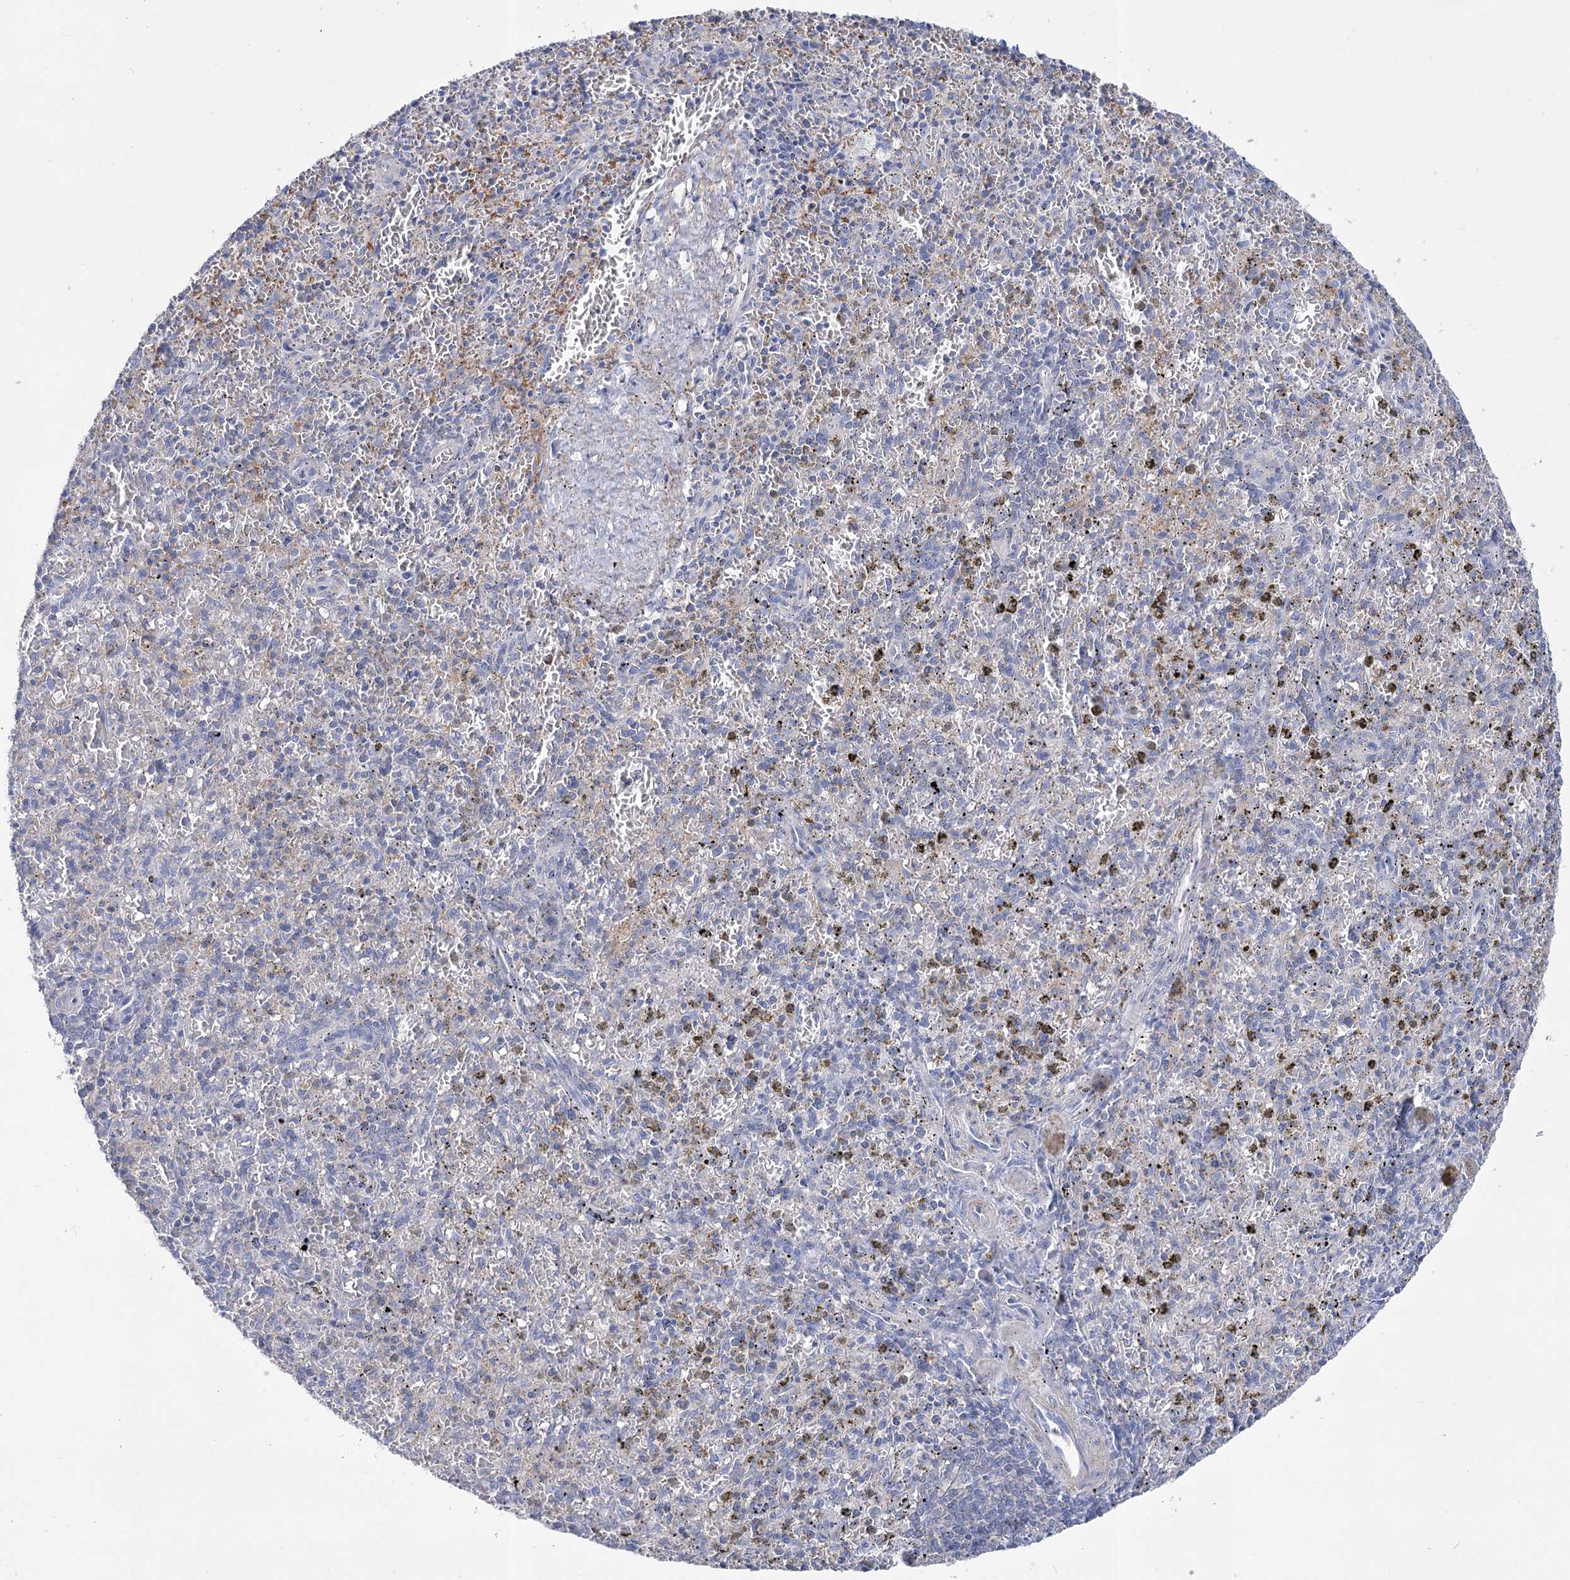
{"staining": {"intensity": "negative", "quantity": "none", "location": "none"}, "tissue": "spleen", "cell_type": "Cells in red pulp", "image_type": "normal", "snomed": [{"axis": "morphology", "description": "Normal tissue, NOS"}, {"axis": "topography", "description": "Spleen"}], "caption": "High power microscopy histopathology image of an IHC histopathology image of benign spleen, revealing no significant expression in cells in red pulp.", "gene": "PCDHA1", "patient": {"sex": "male", "age": 72}}